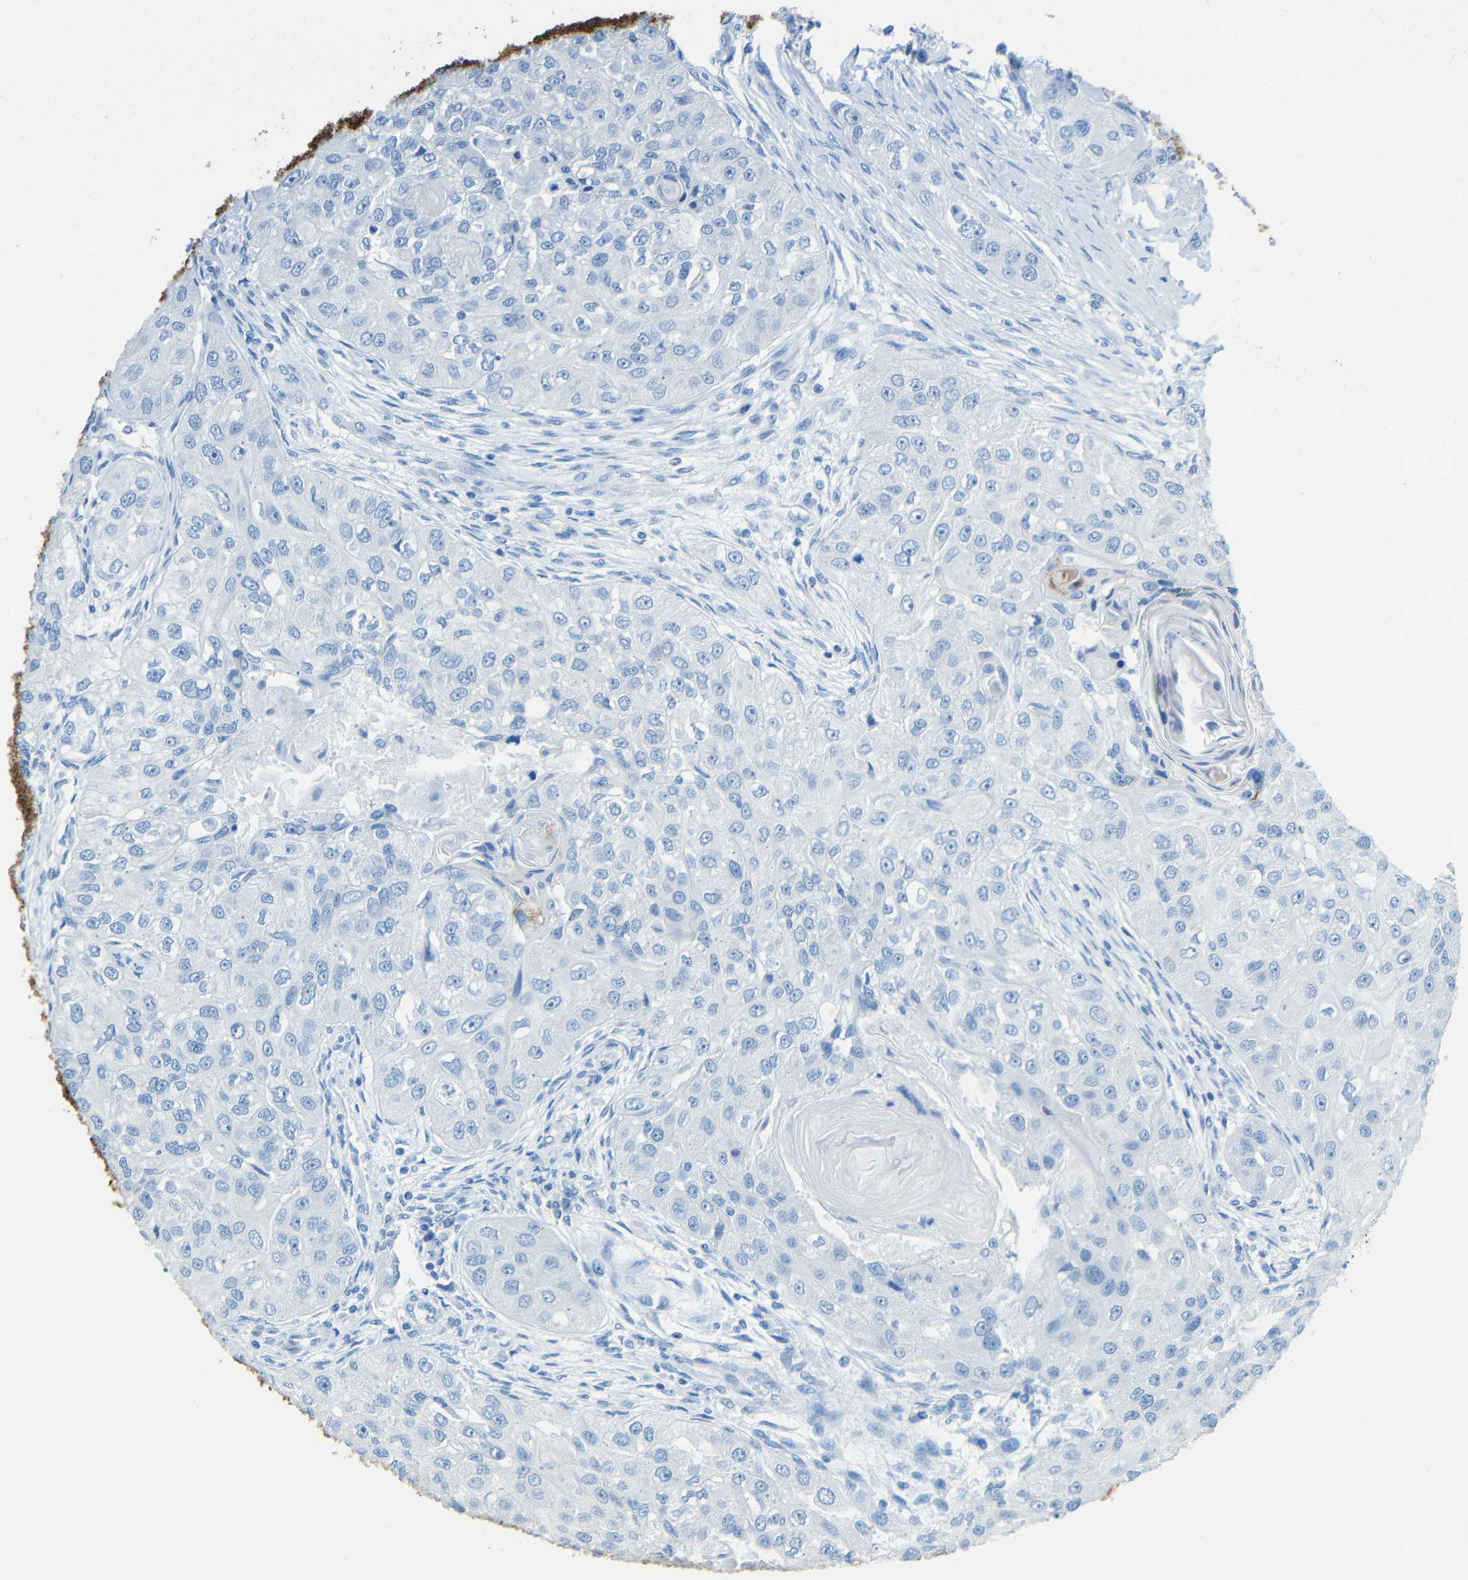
{"staining": {"intensity": "negative", "quantity": "none", "location": "none"}, "tissue": "head and neck cancer", "cell_type": "Tumor cells", "image_type": "cancer", "snomed": [{"axis": "morphology", "description": "Normal tissue, NOS"}, {"axis": "morphology", "description": "Squamous cell carcinoma, NOS"}, {"axis": "topography", "description": "Skeletal muscle"}, {"axis": "topography", "description": "Head-Neck"}], "caption": "The image exhibits no staining of tumor cells in squamous cell carcinoma (head and neck). (Brightfield microscopy of DAB (3,3'-diaminobenzidine) immunohistochemistry at high magnification).", "gene": "TUBB4B", "patient": {"sex": "male", "age": 51}}